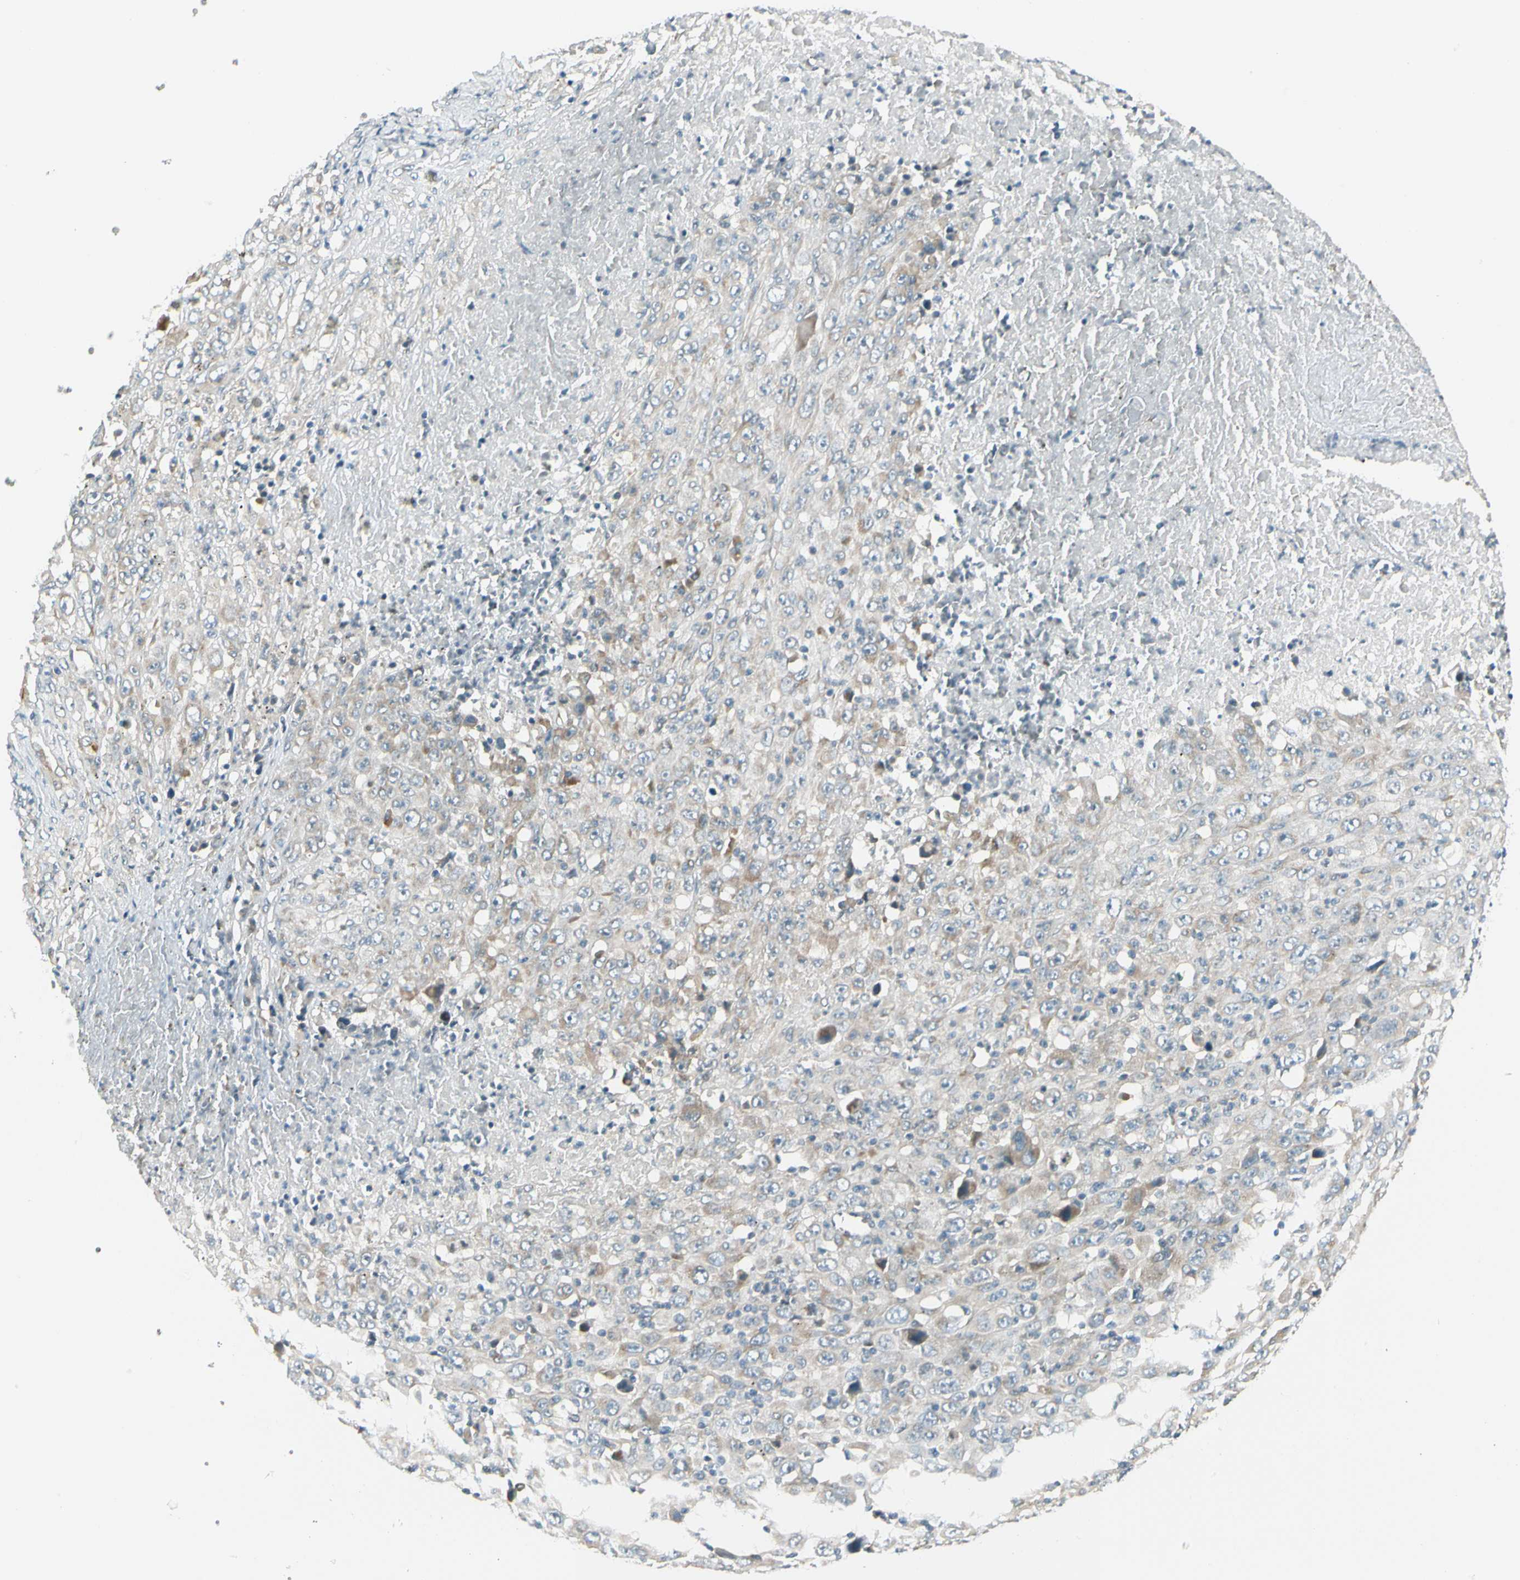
{"staining": {"intensity": "negative", "quantity": "none", "location": "none"}, "tissue": "melanoma", "cell_type": "Tumor cells", "image_type": "cancer", "snomed": [{"axis": "morphology", "description": "Malignant melanoma, Metastatic site"}, {"axis": "topography", "description": "Skin"}], "caption": "This is an IHC photomicrograph of human melanoma. There is no positivity in tumor cells.", "gene": "BNIP1", "patient": {"sex": "female", "age": 56}}